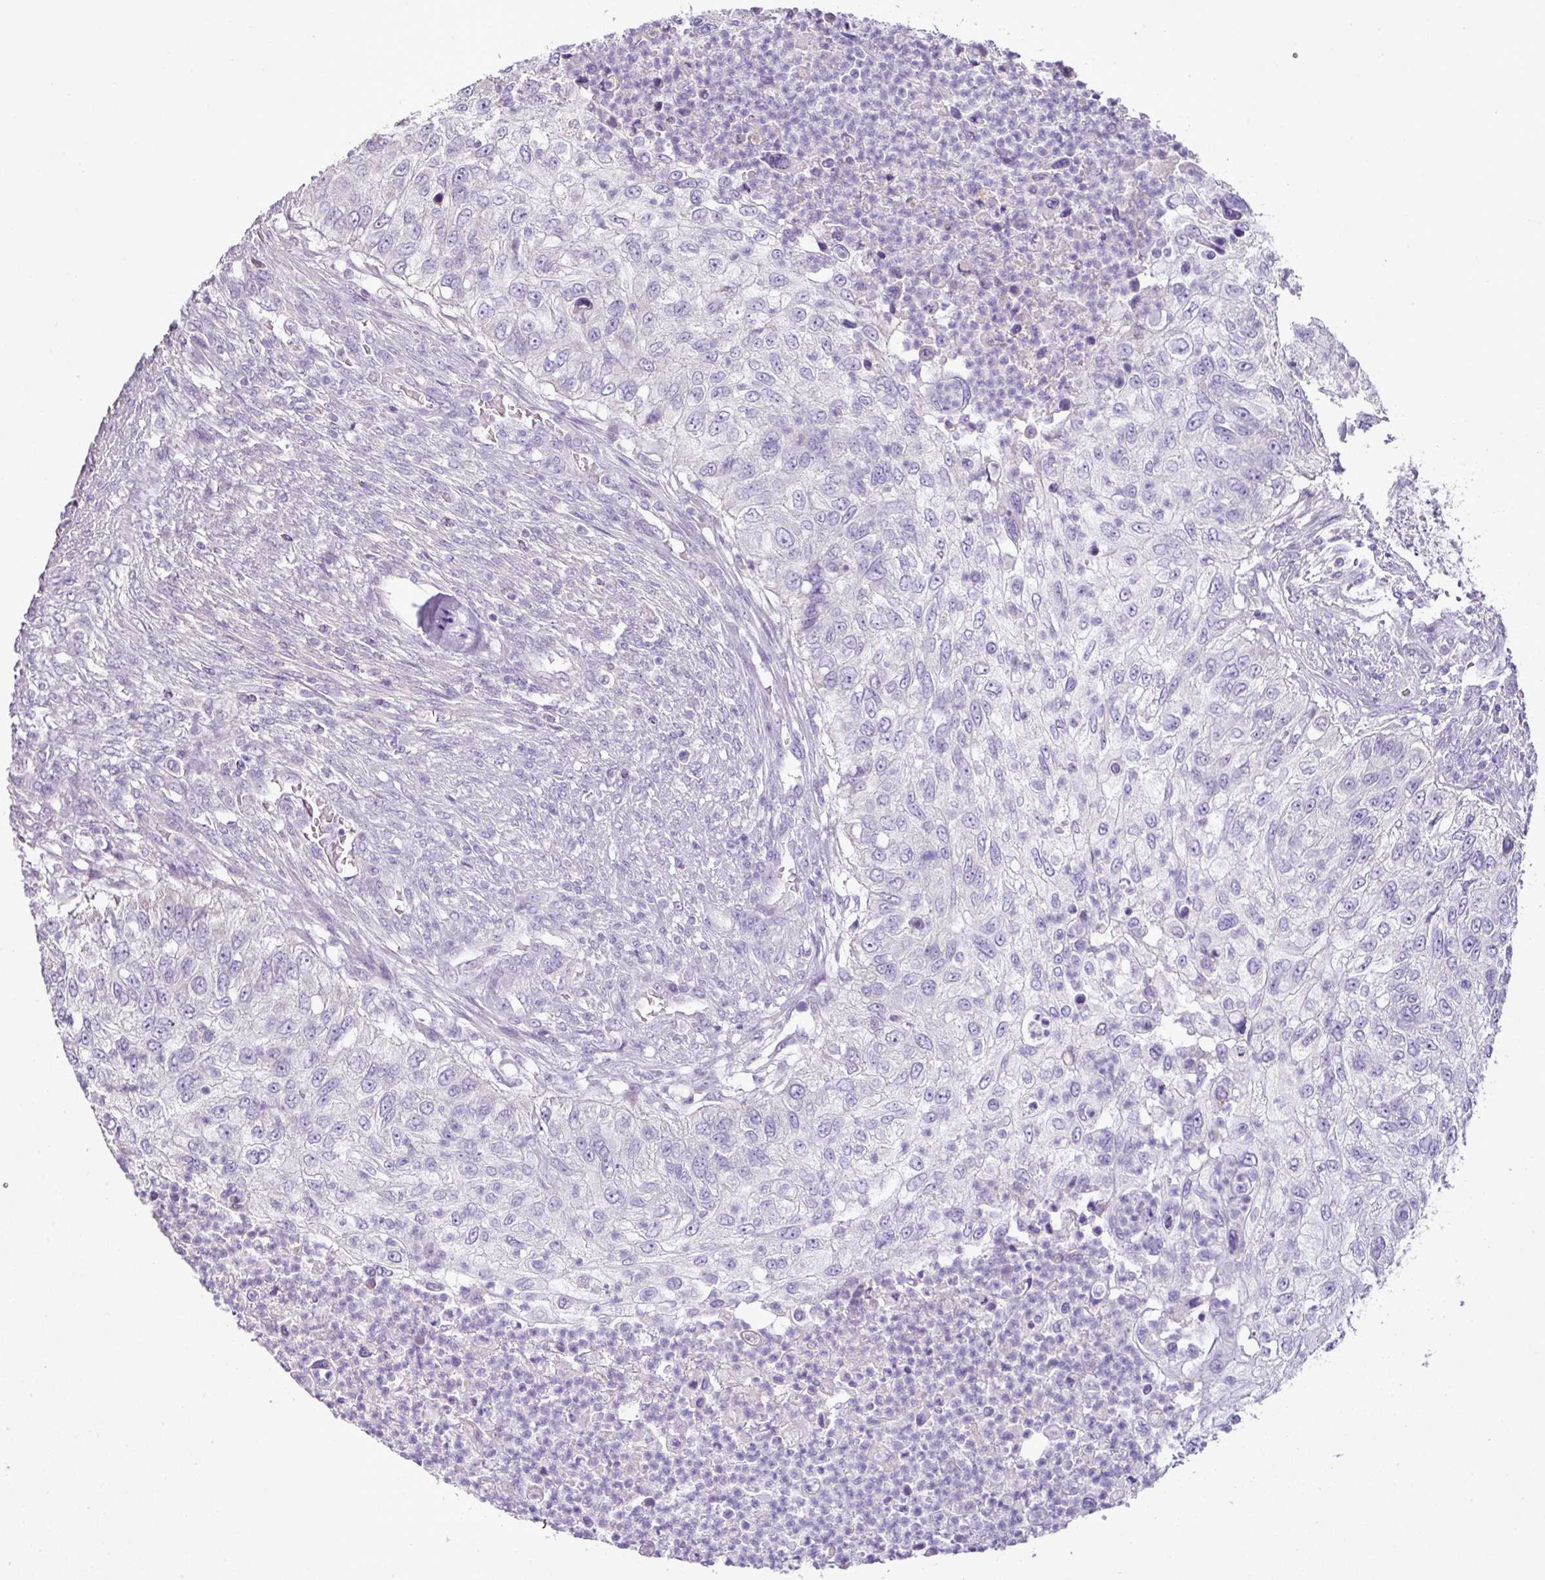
{"staining": {"intensity": "negative", "quantity": "none", "location": "none"}, "tissue": "urothelial cancer", "cell_type": "Tumor cells", "image_type": "cancer", "snomed": [{"axis": "morphology", "description": "Urothelial carcinoma, High grade"}, {"axis": "topography", "description": "Urinary bladder"}], "caption": "This is a micrograph of immunohistochemistry staining of urothelial carcinoma (high-grade), which shows no positivity in tumor cells. Nuclei are stained in blue.", "gene": "BRINP2", "patient": {"sex": "female", "age": 60}}